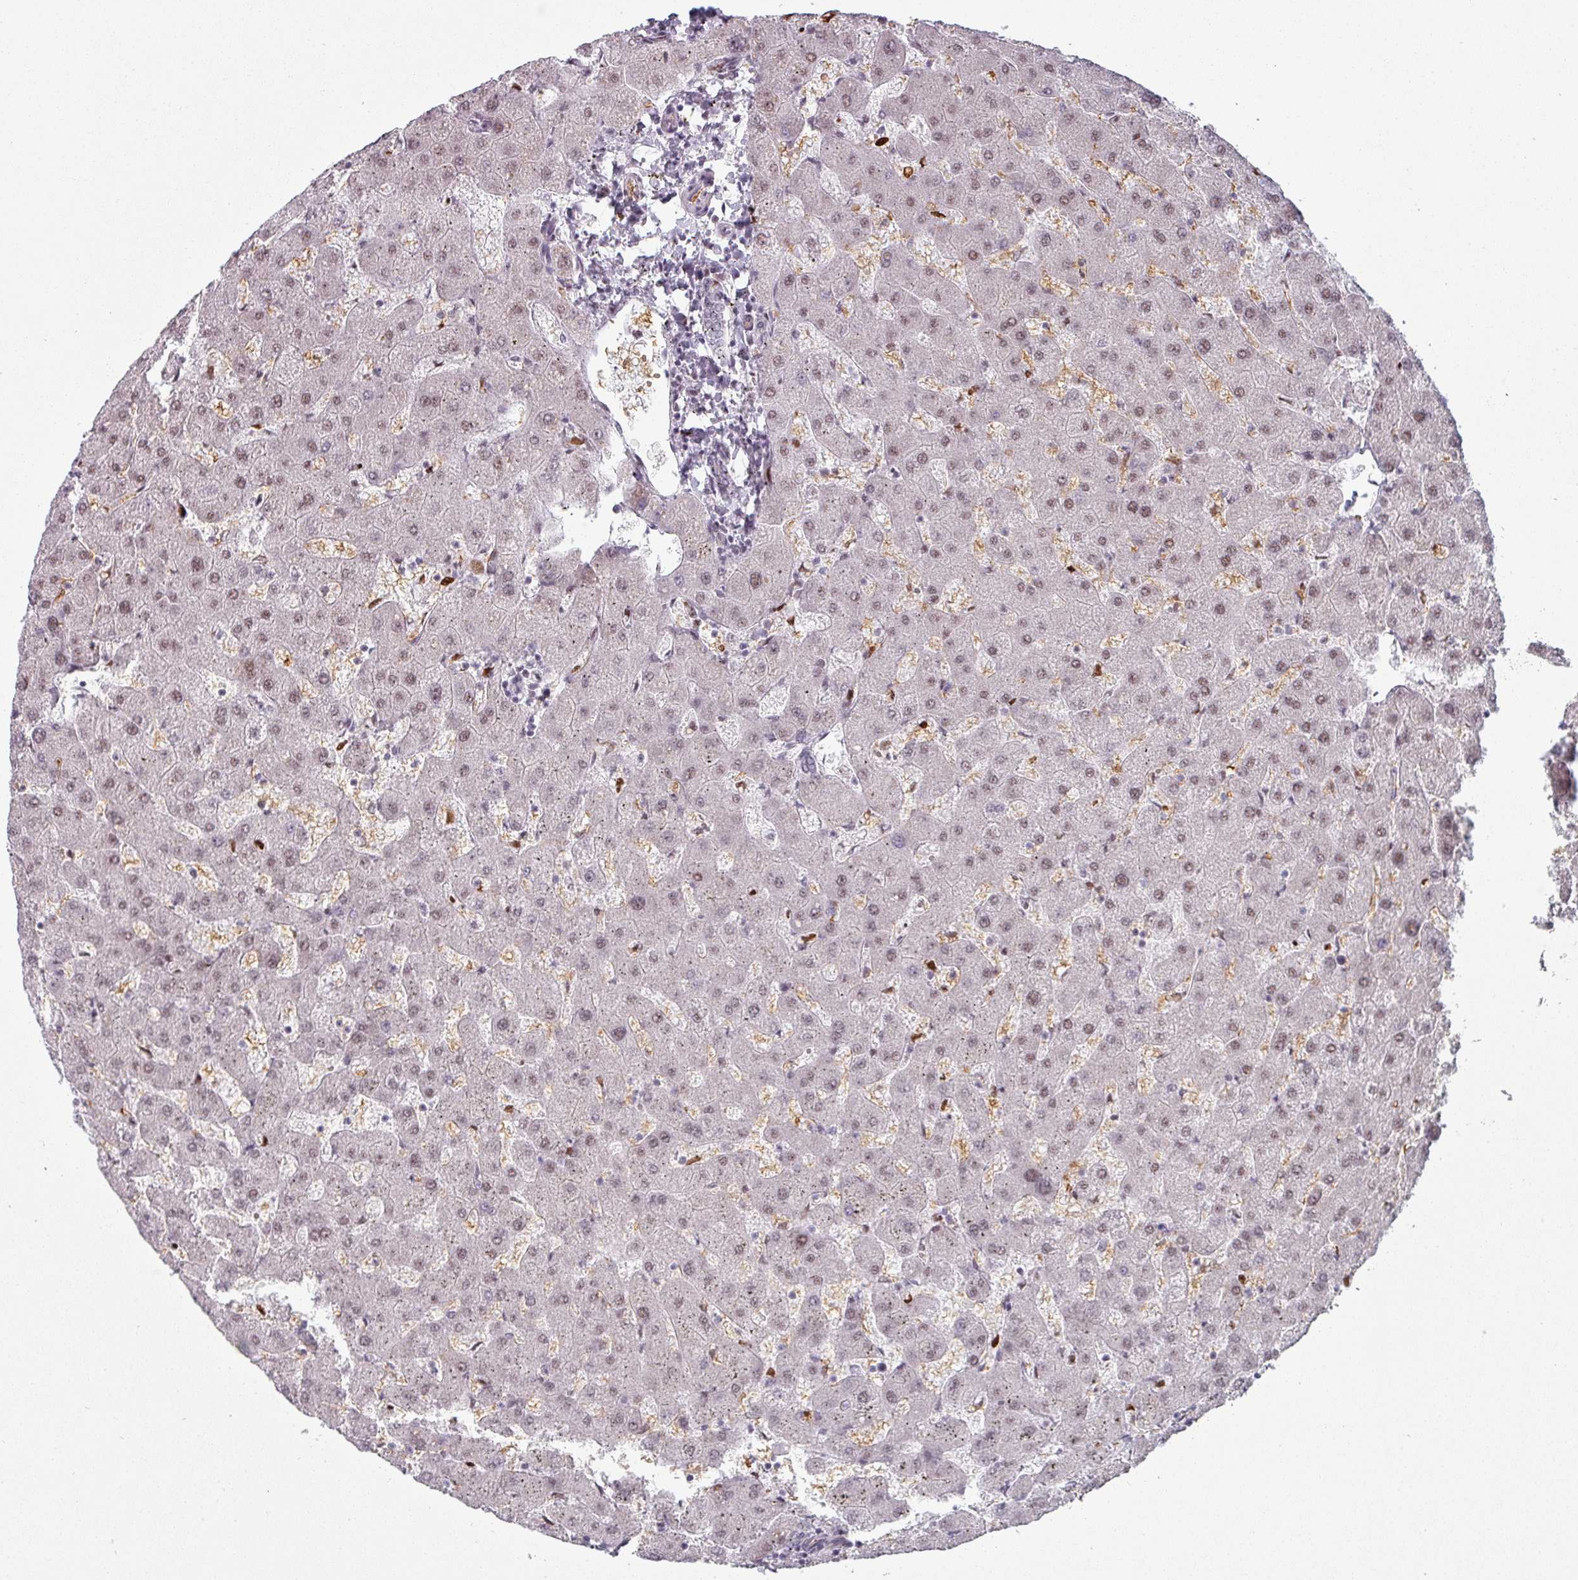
{"staining": {"intensity": "negative", "quantity": "none", "location": "none"}, "tissue": "liver", "cell_type": "Cholangiocytes", "image_type": "normal", "snomed": [{"axis": "morphology", "description": "Normal tissue, NOS"}, {"axis": "topography", "description": "Liver"}], "caption": "Protein analysis of unremarkable liver reveals no significant staining in cholangiocytes. (DAB IHC, high magnification).", "gene": "NCOR1", "patient": {"sex": "female", "age": 63}}